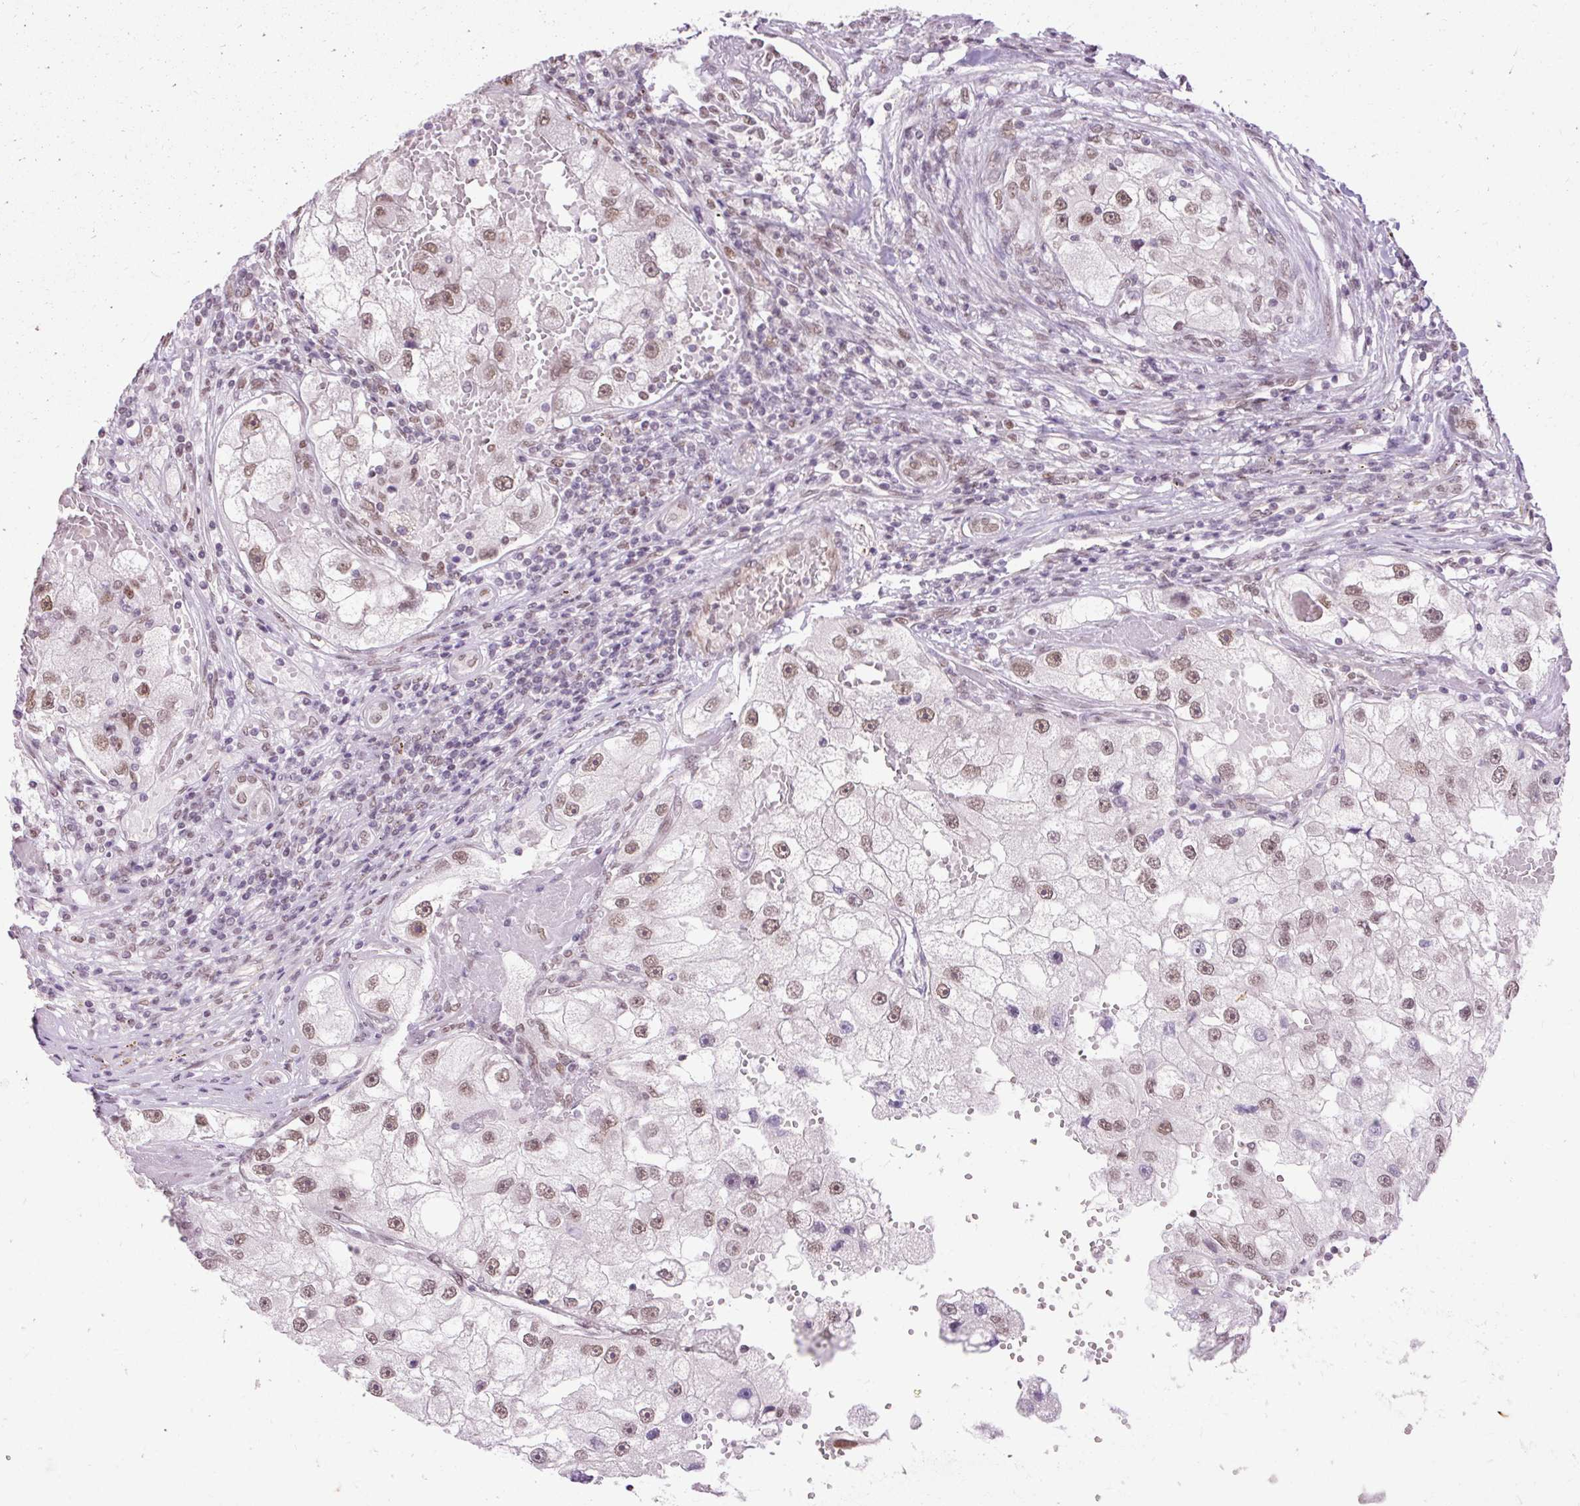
{"staining": {"intensity": "moderate", "quantity": ">75%", "location": "nuclear"}, "tissue": "renal cancer", "cell_type": "Tumor cells", "image_type": "cancer", "snomed": [{"axis": "morphology", "description": "Adenocarcinoma, NOS"}, {"axis": "topography", "description": "Kidney"}], "caption": "Adenocarcinoma (renal) stained with immunohistochemistry reveals moderate nuclear staining in about >75% of tumor cells.", "gene": "NPIPB12", "patient": {"sex": "male", "age": 63}}